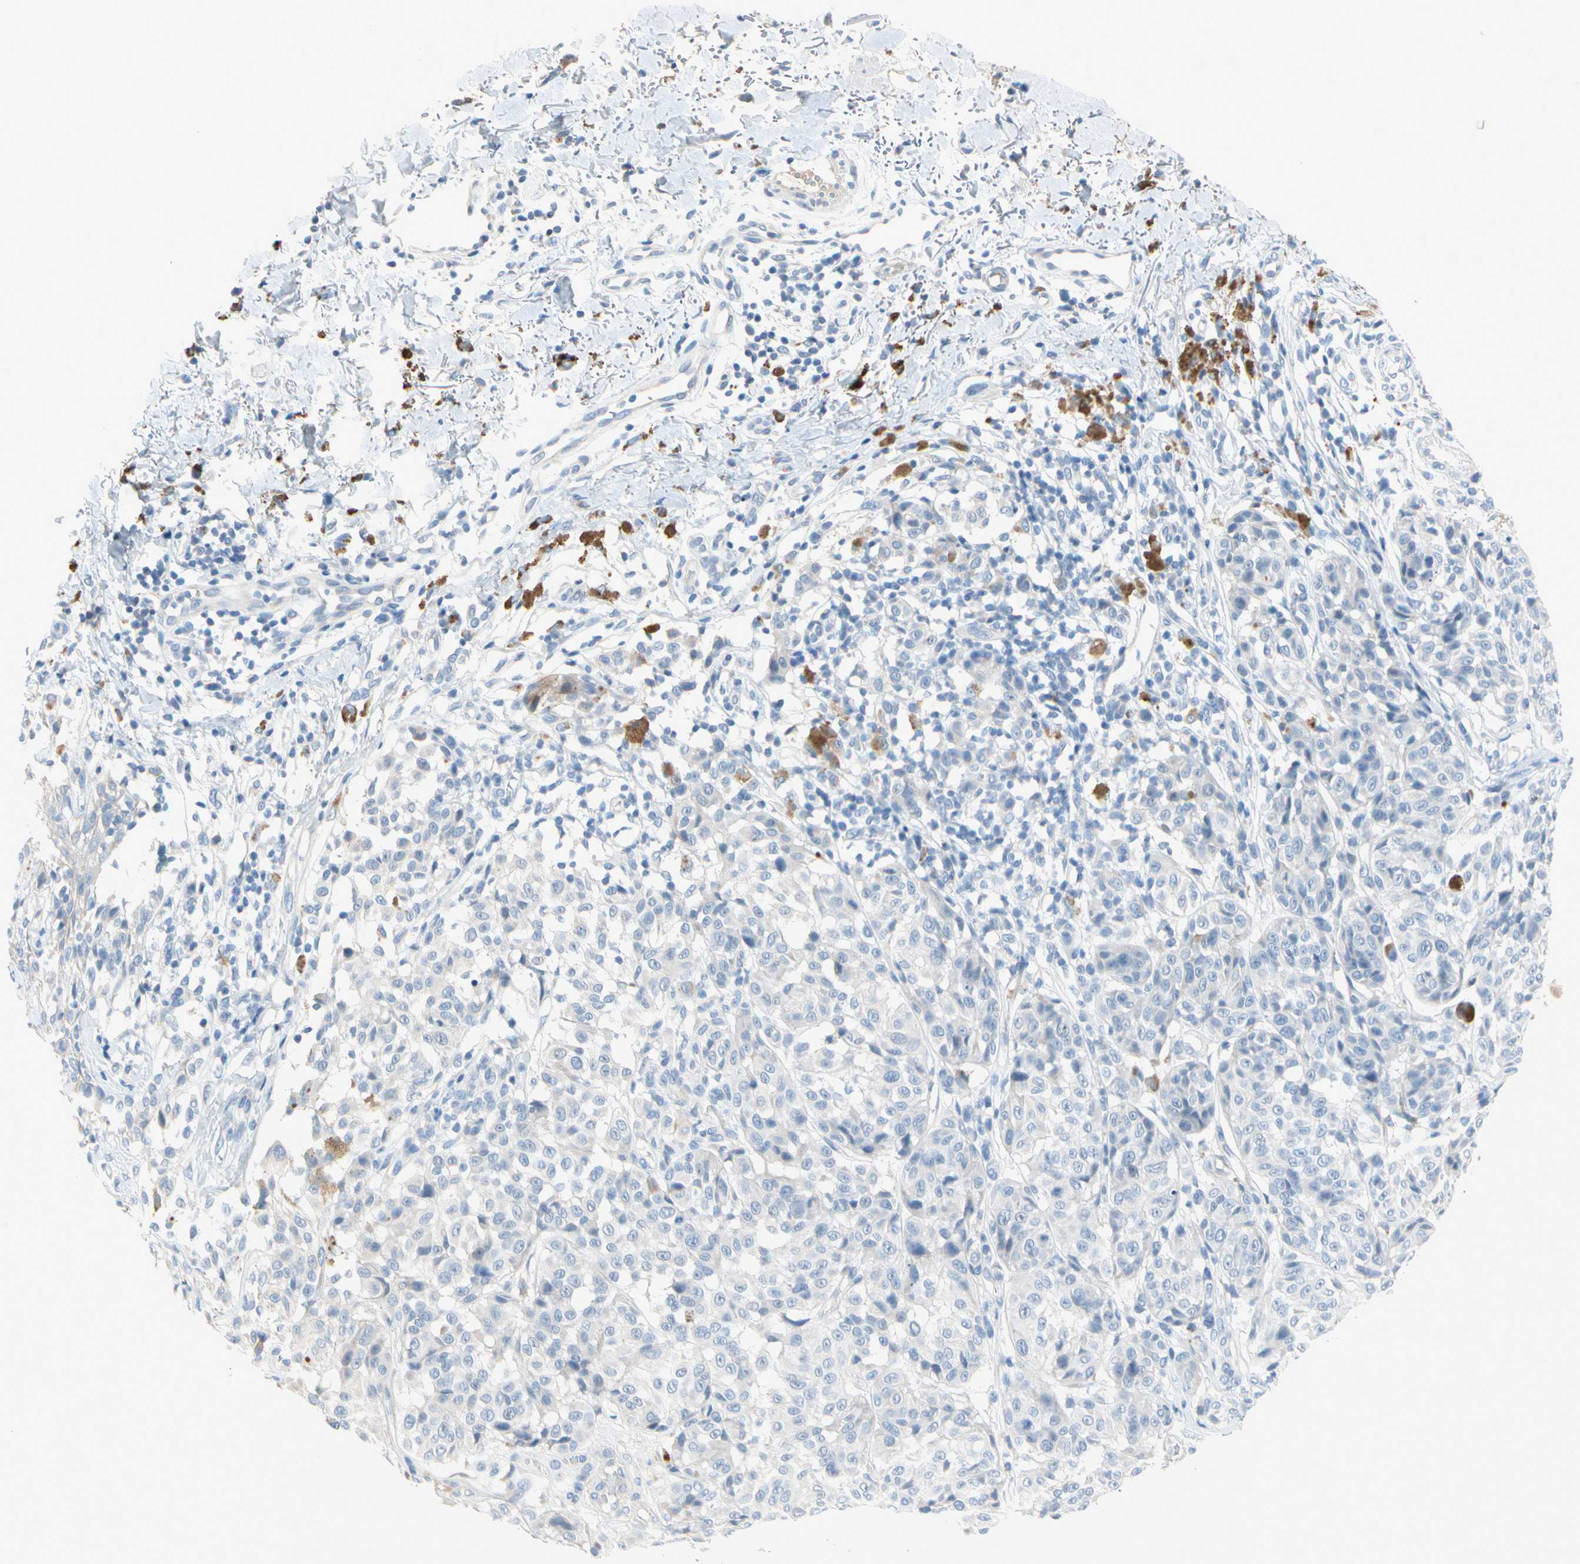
{"staining": {"intensity": "negative", "quantity": "none", "location": "none"}, "tissue": "melanoma", "cell_type": "Tumor cells", "image_type": "cancer", "snomed": [{"axis": "morphology", "description": "Malignant melanoma, NOS"}, {"axis": "topography", "description": "Skin"}], "caption": "This histopathology image is of malignant melanoma stained with immunohistochemistry to label a protein in brown with the nuclei are counter-stained blue. There is no positivity in tumor cells.", "gene": "MARK1", "patient": {"sex": "female", "age": 46}}